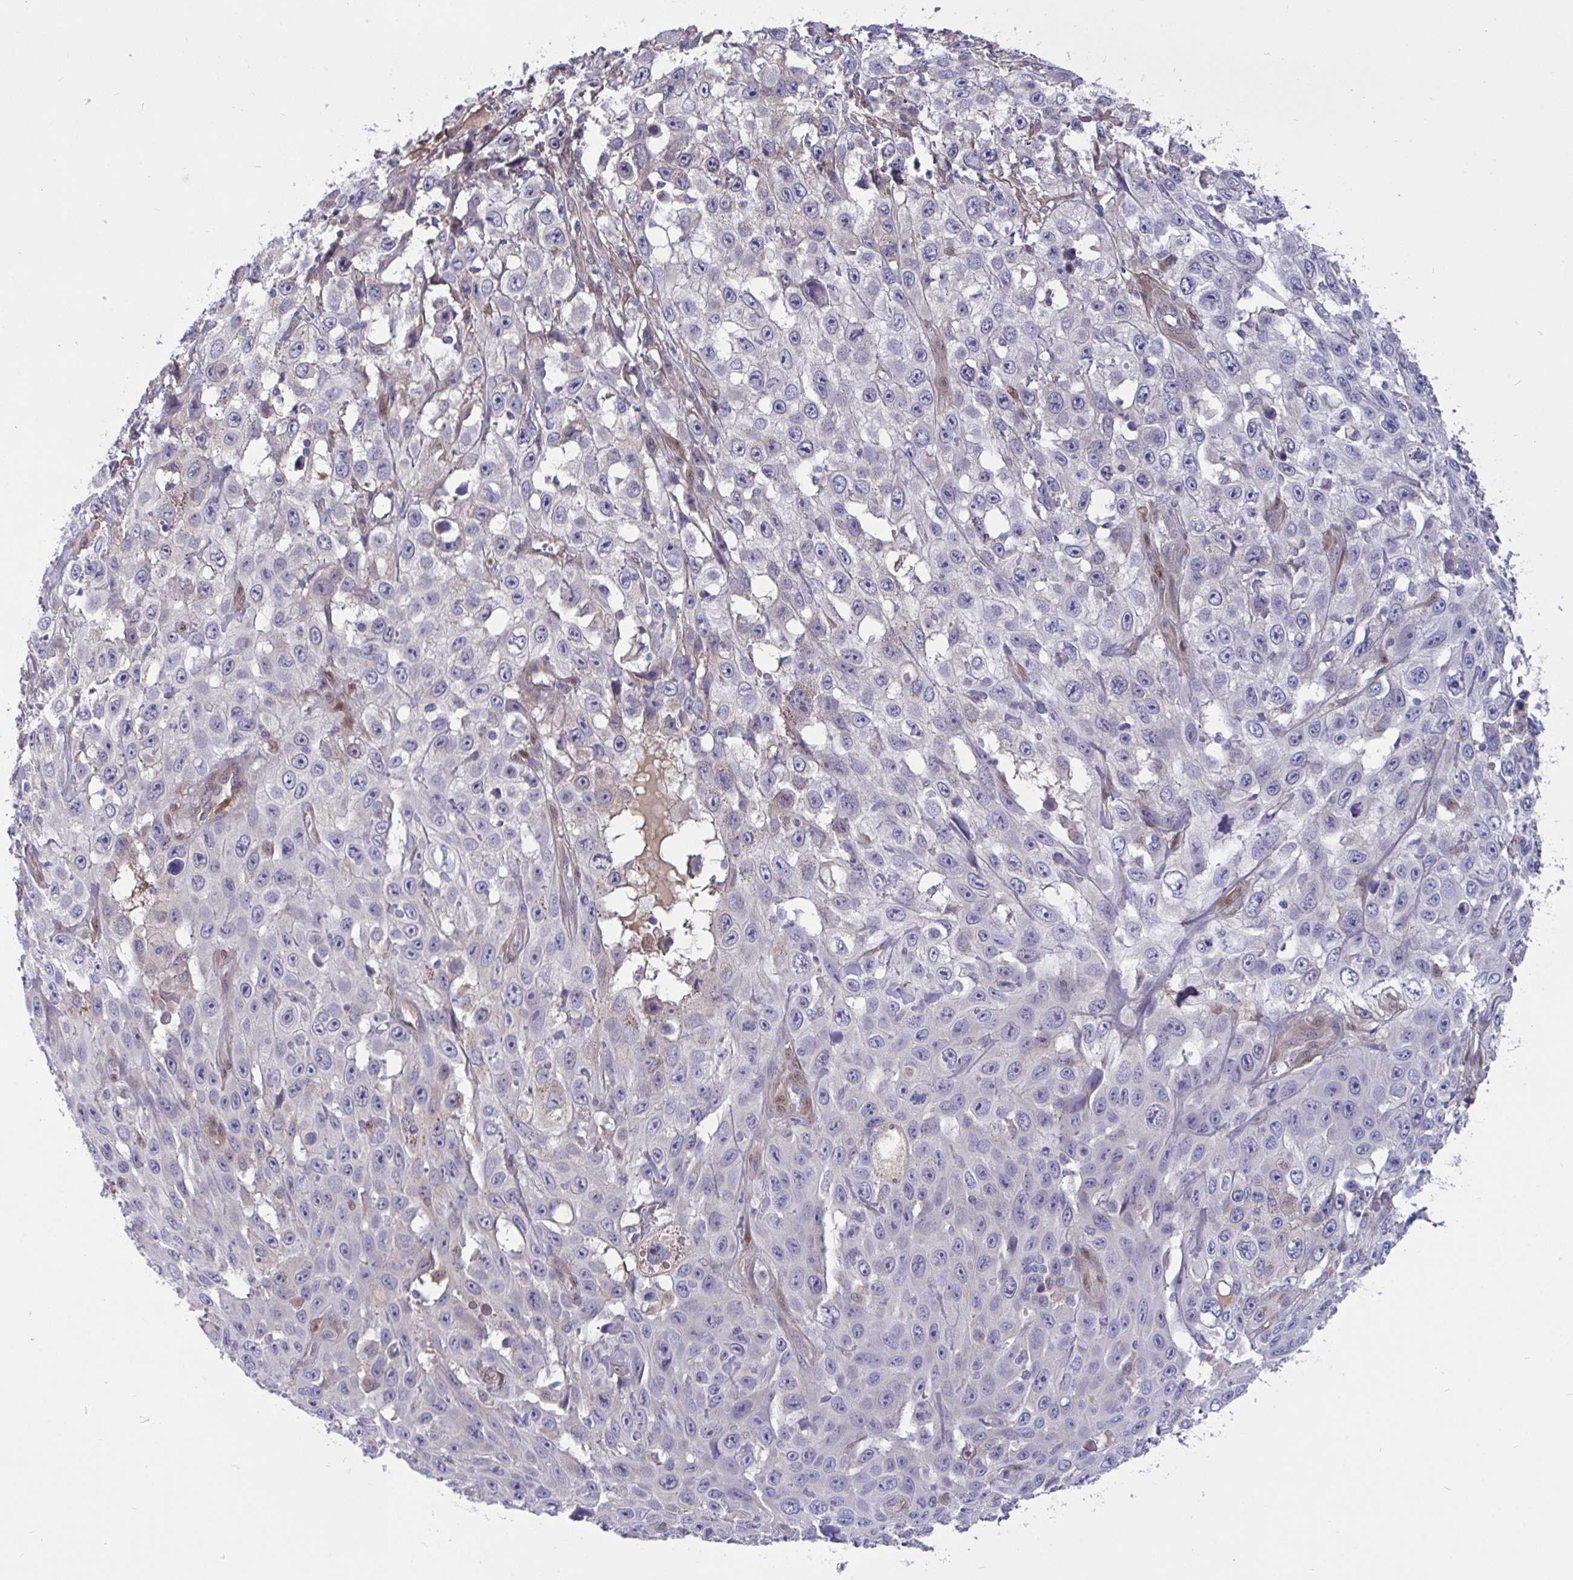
{"staining": {"intensity": "negative", "quantity": "none", "location": "none"}, "tissue": "skin cancer", "cell_type": "Tumor cells", "image_type": "cancer", "snomed": [{"axis": "morphology", "description": "Squamous cell carcinoma, NOS"}, {"axis": "topography", "description": "Skin"}], "caption": "Micrograph shows no significant protein staining in tumor cells of skin cancer (squamous cell carcinoma).", "gene": "L3HYPDH", "patient": {"sex": "male", "age": 82}}